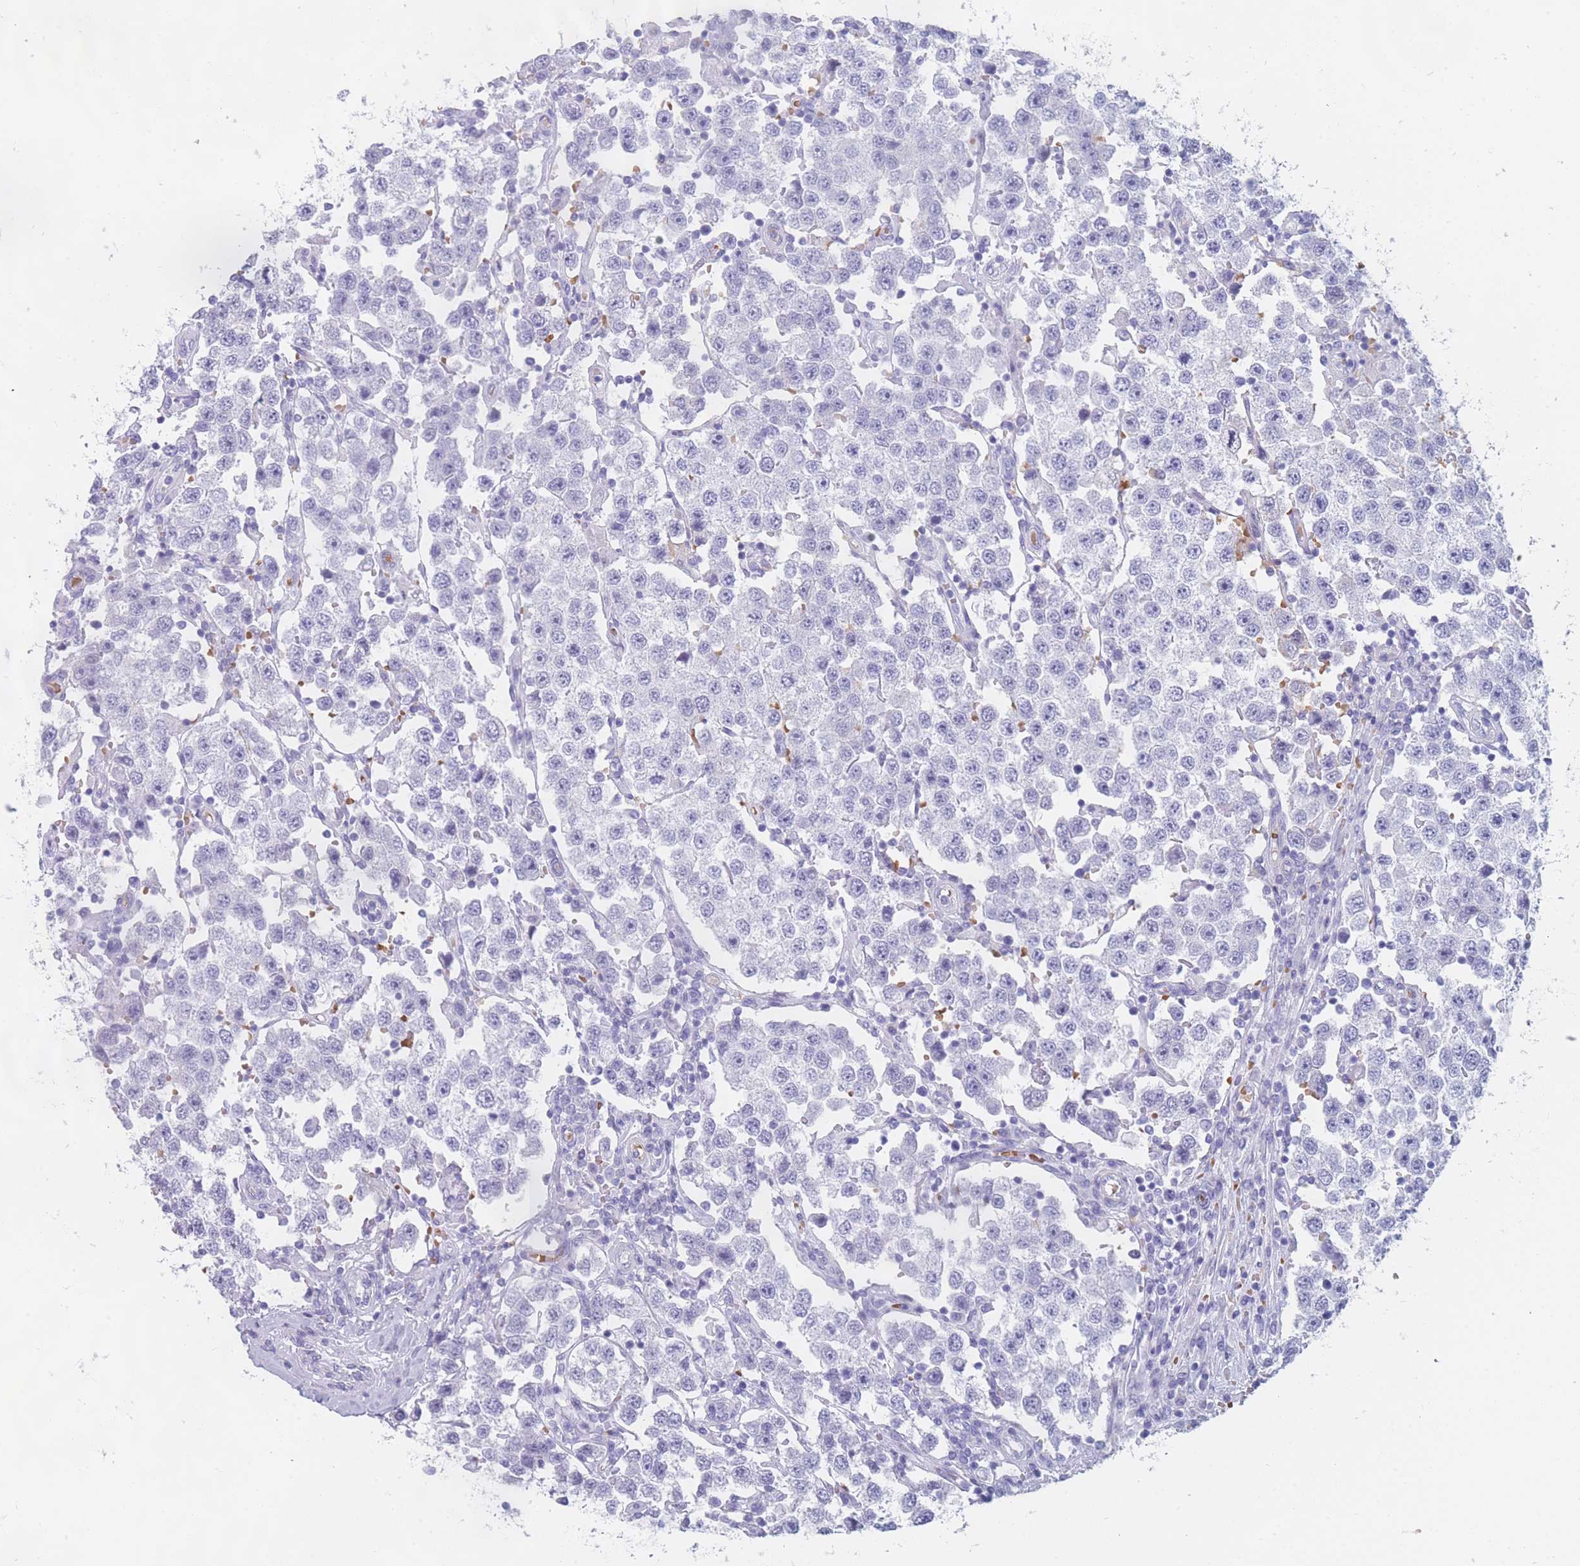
{"staining": {"intensity": "negative", "quantity": "none", "location": "none"}, "tissue": "testis cancer", "cell_type": "Tumor cells", "image_type": "cancer", "snomed": [{"axis": "morphology", "description": "Seminoma, NOS"}, {"axis": "topography", "description": "Testis"}], "caption": "Tumor cells are negative for protein expression in human testis cancer. Brightfield microscopy of IHC stained with DAB (3,3'-diaminobenzidine) (brown) and hematoxylin (blue), captured at high magnification.", "gene": "OR5D16", "patient": {"sex": "male", "age": 37}}